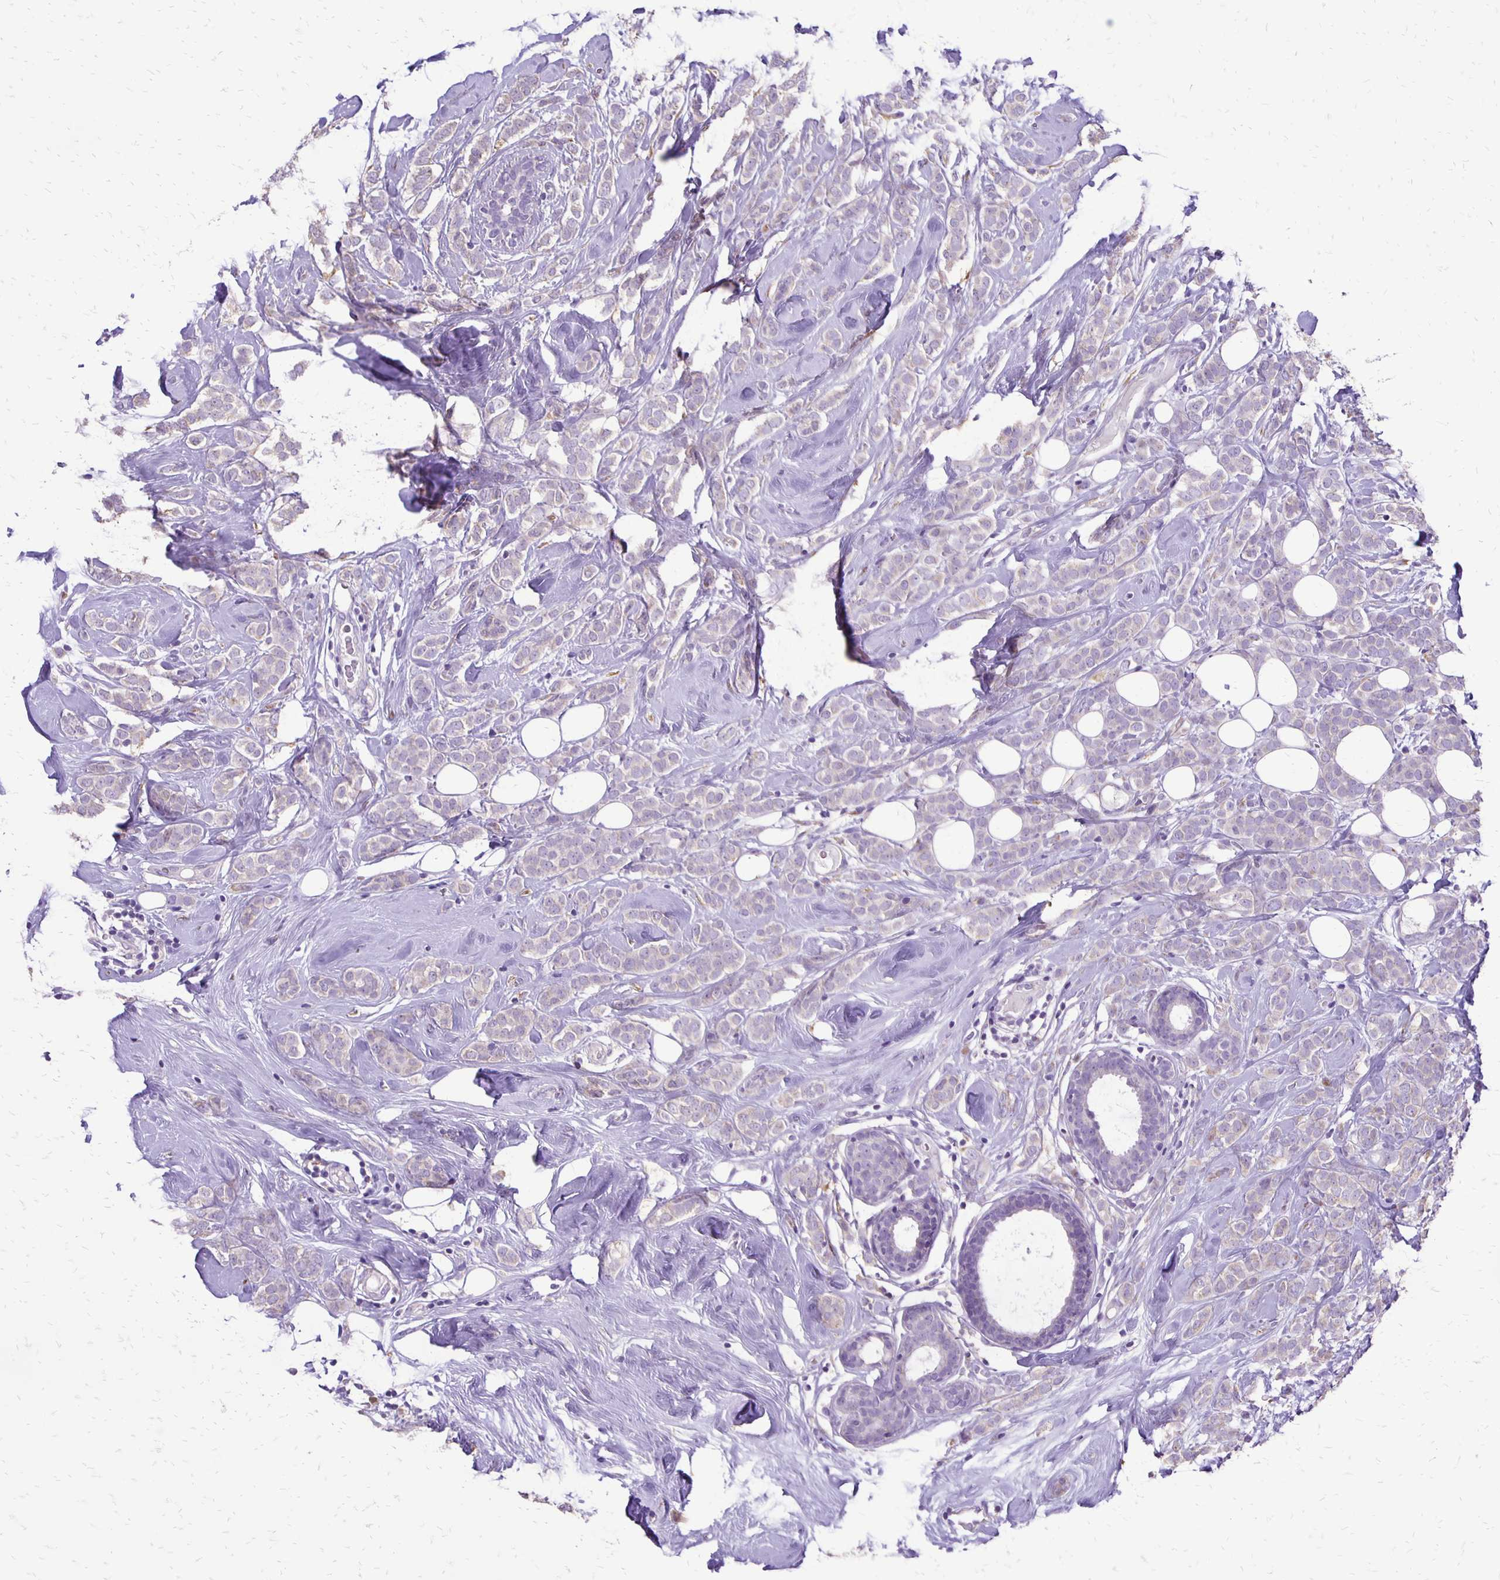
{"staining": {"intensity": "negative", "quantity": "none", "location": "none"}, "tissue": "breast cancer", "cell_type": "Tumor cells", "image_type": "cancer", "snomed": [{"axis": "morphology", "description": "Lobular carcinoma"}, {"axis": "topography", "description": "Breast"}], "caption": "Immunohistochemistry of human breast lobular carcinoma demonstrates no positivity in tumor cells.", "gene": "ANKRD45", "patient": {"sex": "female", "age": 49}}